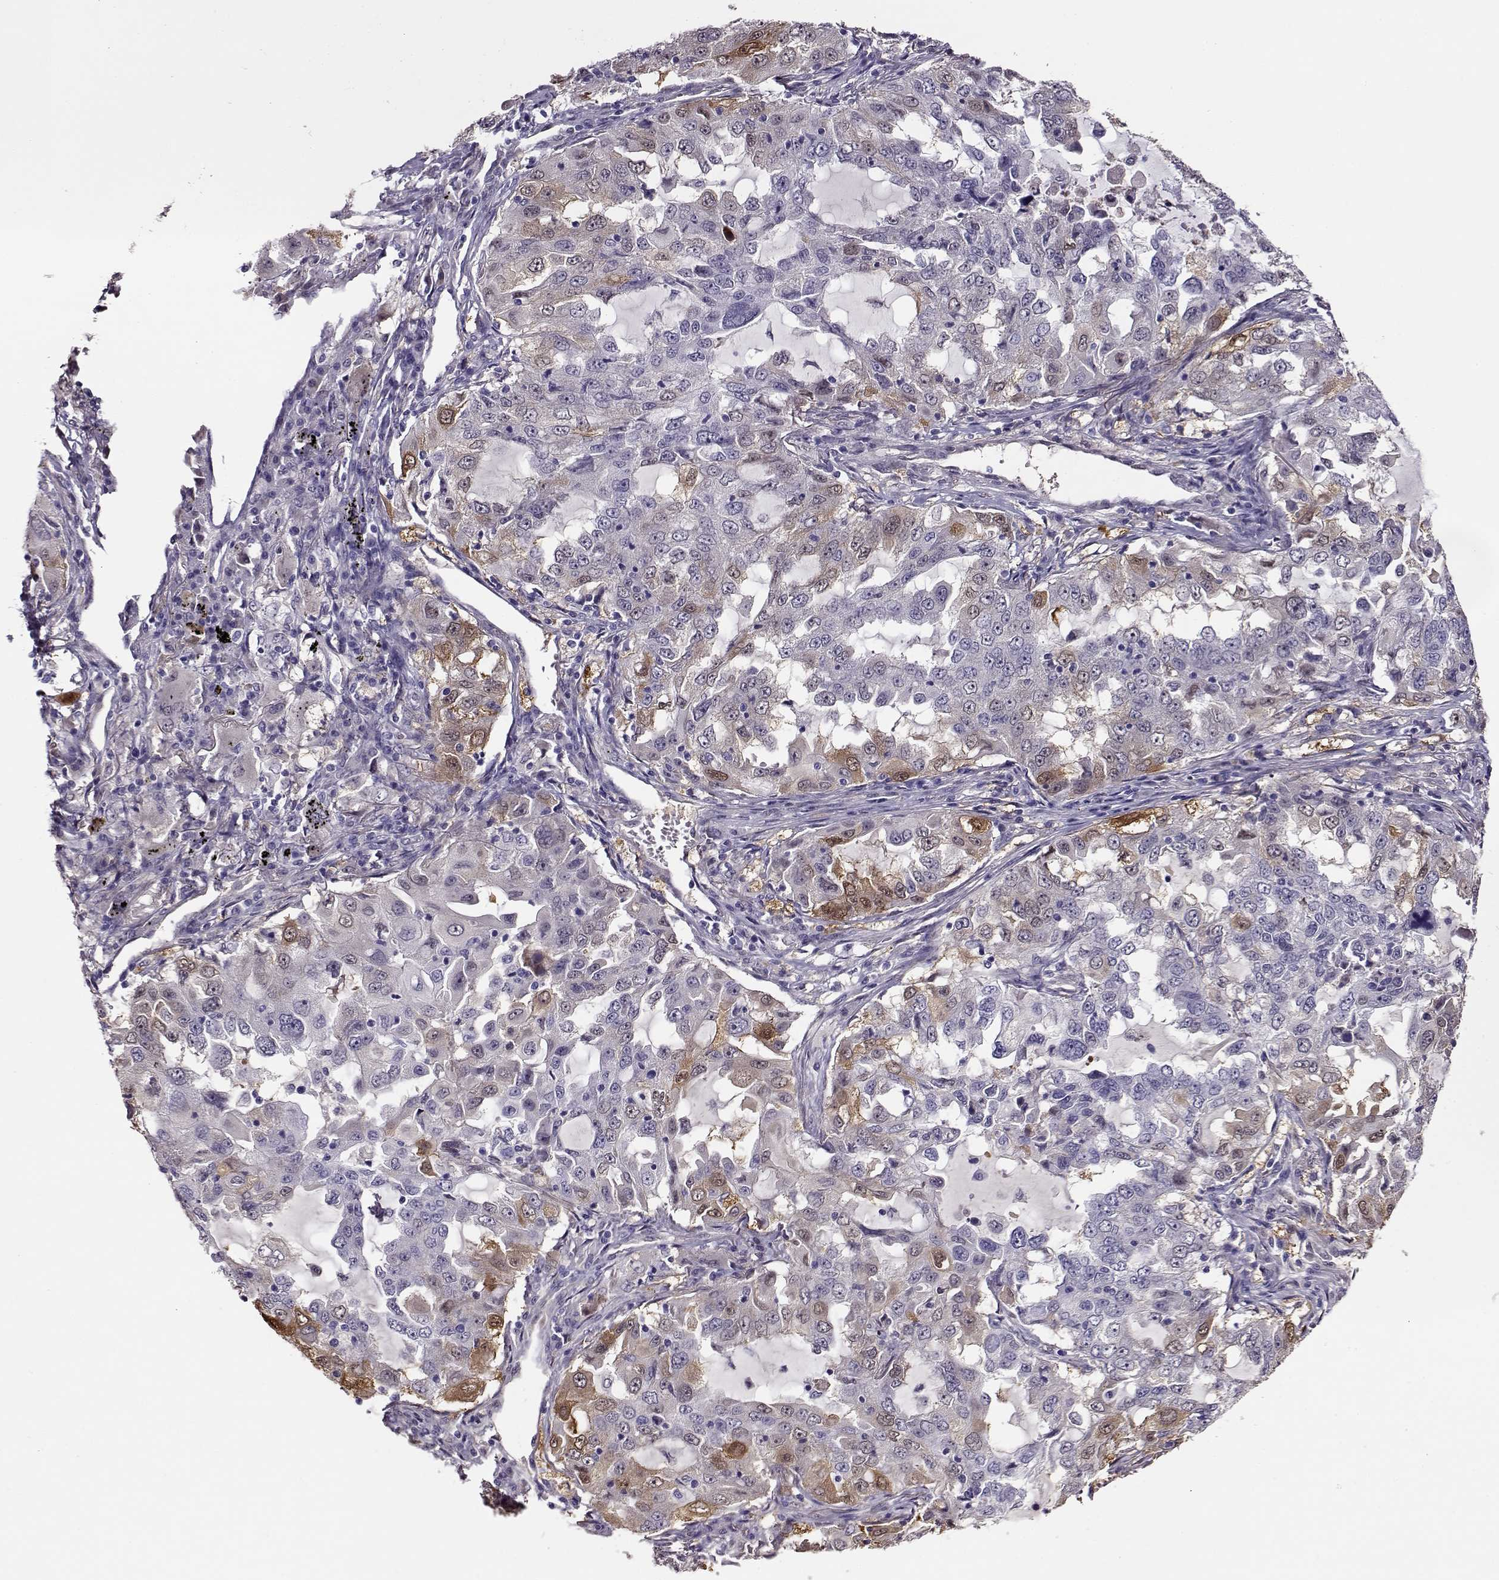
{"staining": {"intensity": "moderate", "quantity": "<25%", "location": "cytoplasmic/membranous,nuclear"}, "tissue": "lung cancer", "cell_type": "Tumor cells", "image_type": "cancer", "snomed": [{"axis": "morphology", "description": "Adenocarcinoma, NOS"}, {"axis": "topography", "description": "Lung"}], "caption": "DAB immunohistochemical staining of adenocarcinoma (lung) shows moderate cytoplasmic/membranous and nuclear protein positivity in approximately <25% of tumor cells.", "gene": "CCR8", "patient": {"sex": "female", "age": 61}}